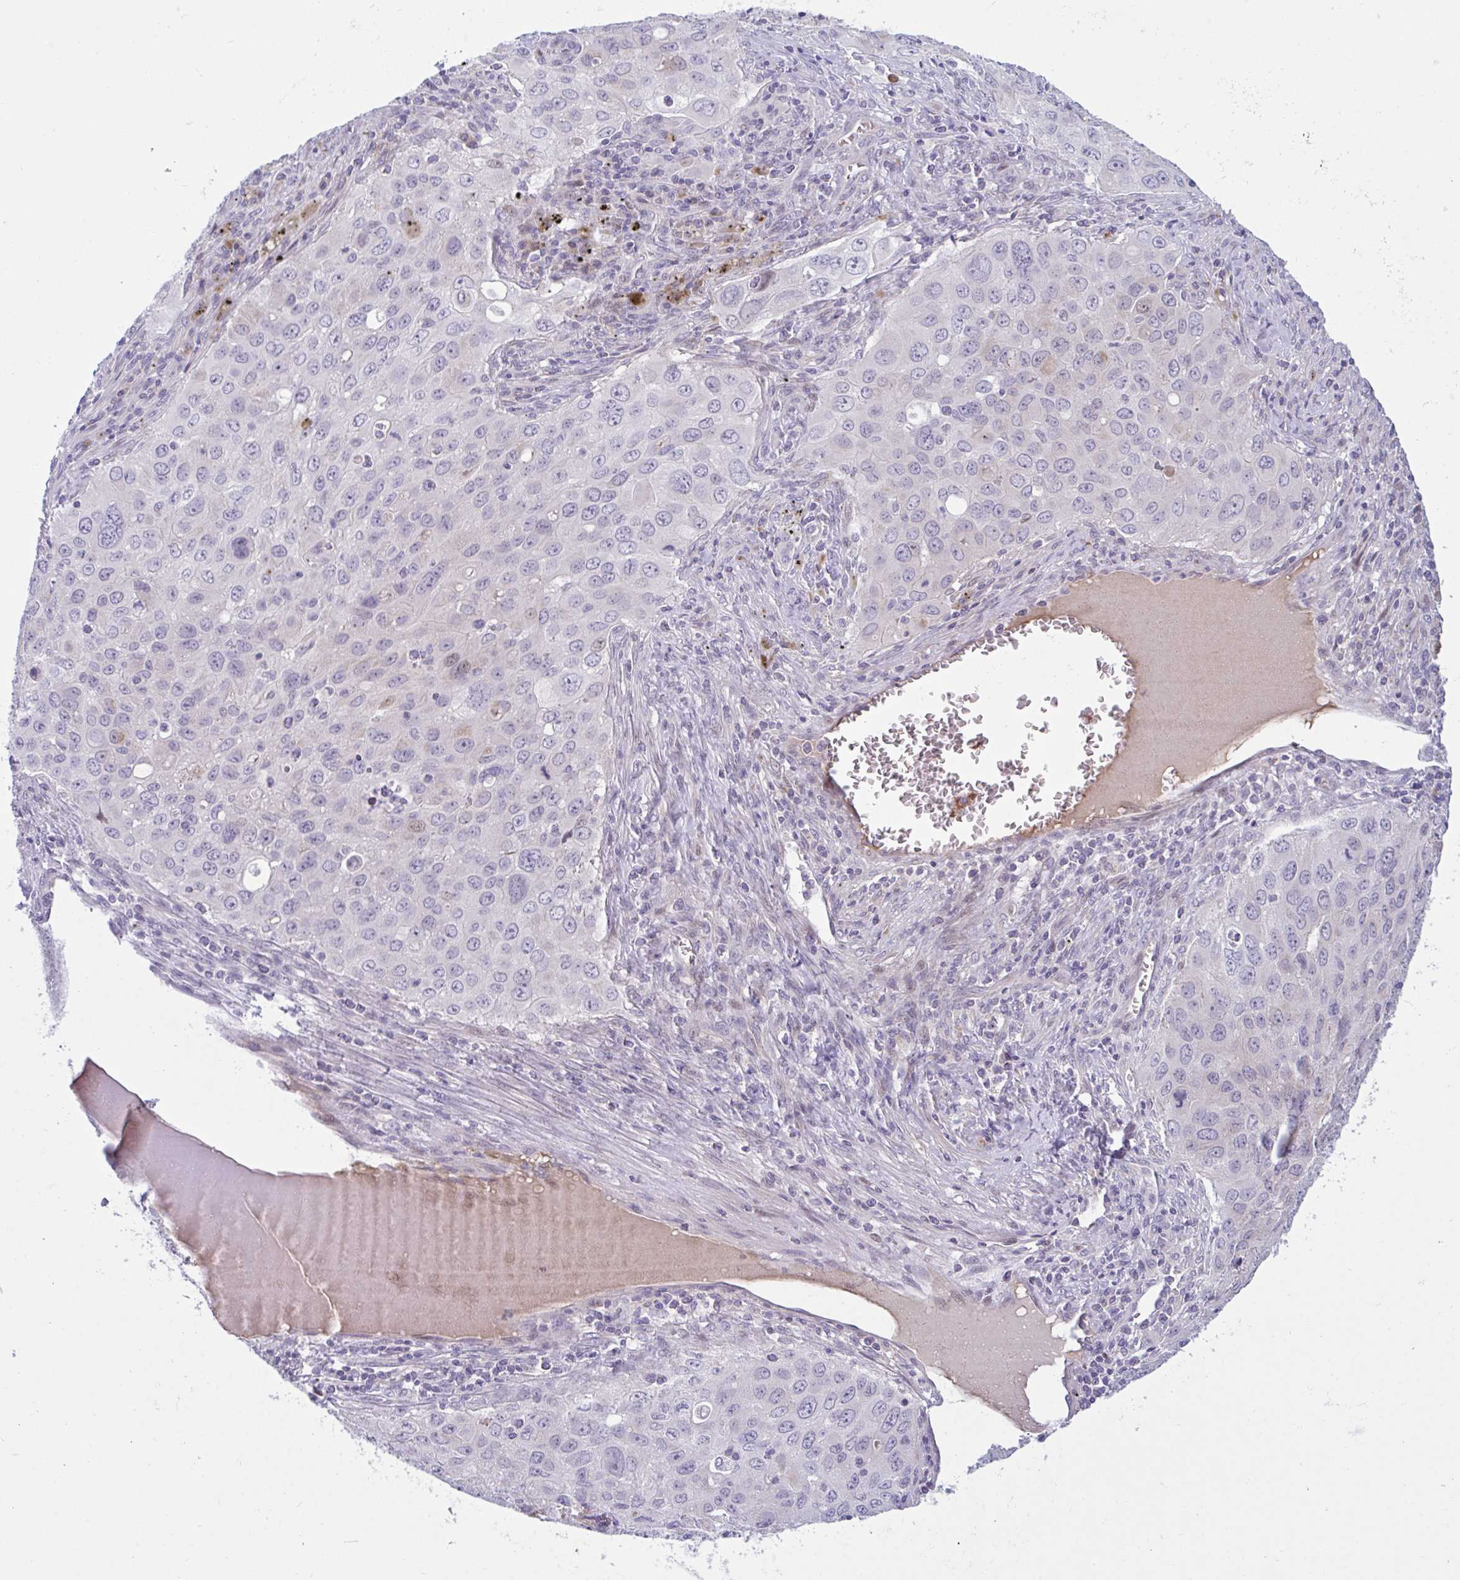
{"staining": {"intensity": "negative", "quantity": "none", "location": "none"}, "tissue": "lung cancer", "cell_type": "Tumor cells", "image_type": "cancer", "snomed": [{"axis": "morphology", "description": "Adenocarcinoma, NOS"}, {"axis": "morphology", "description": "Adenocarcinoma, metastatic, NOS"}, {"axis": "topography", "description": "Lymph node"}, {"axis": "topography", "description": "Lung"}], "caption": "This image is of lung adenocarcinoma stained with immunohistochemistry (IHC) to label a protein in brown with the nuclei are counter-stained blue. There is no positivity in tumor cells. Brightfield microscopy of IHC stained with DAB (brown) and hematoxylin (blue), captured at high magnification.", "gene": "VWC2", "patient": {"sex": "female", "age": 42}}